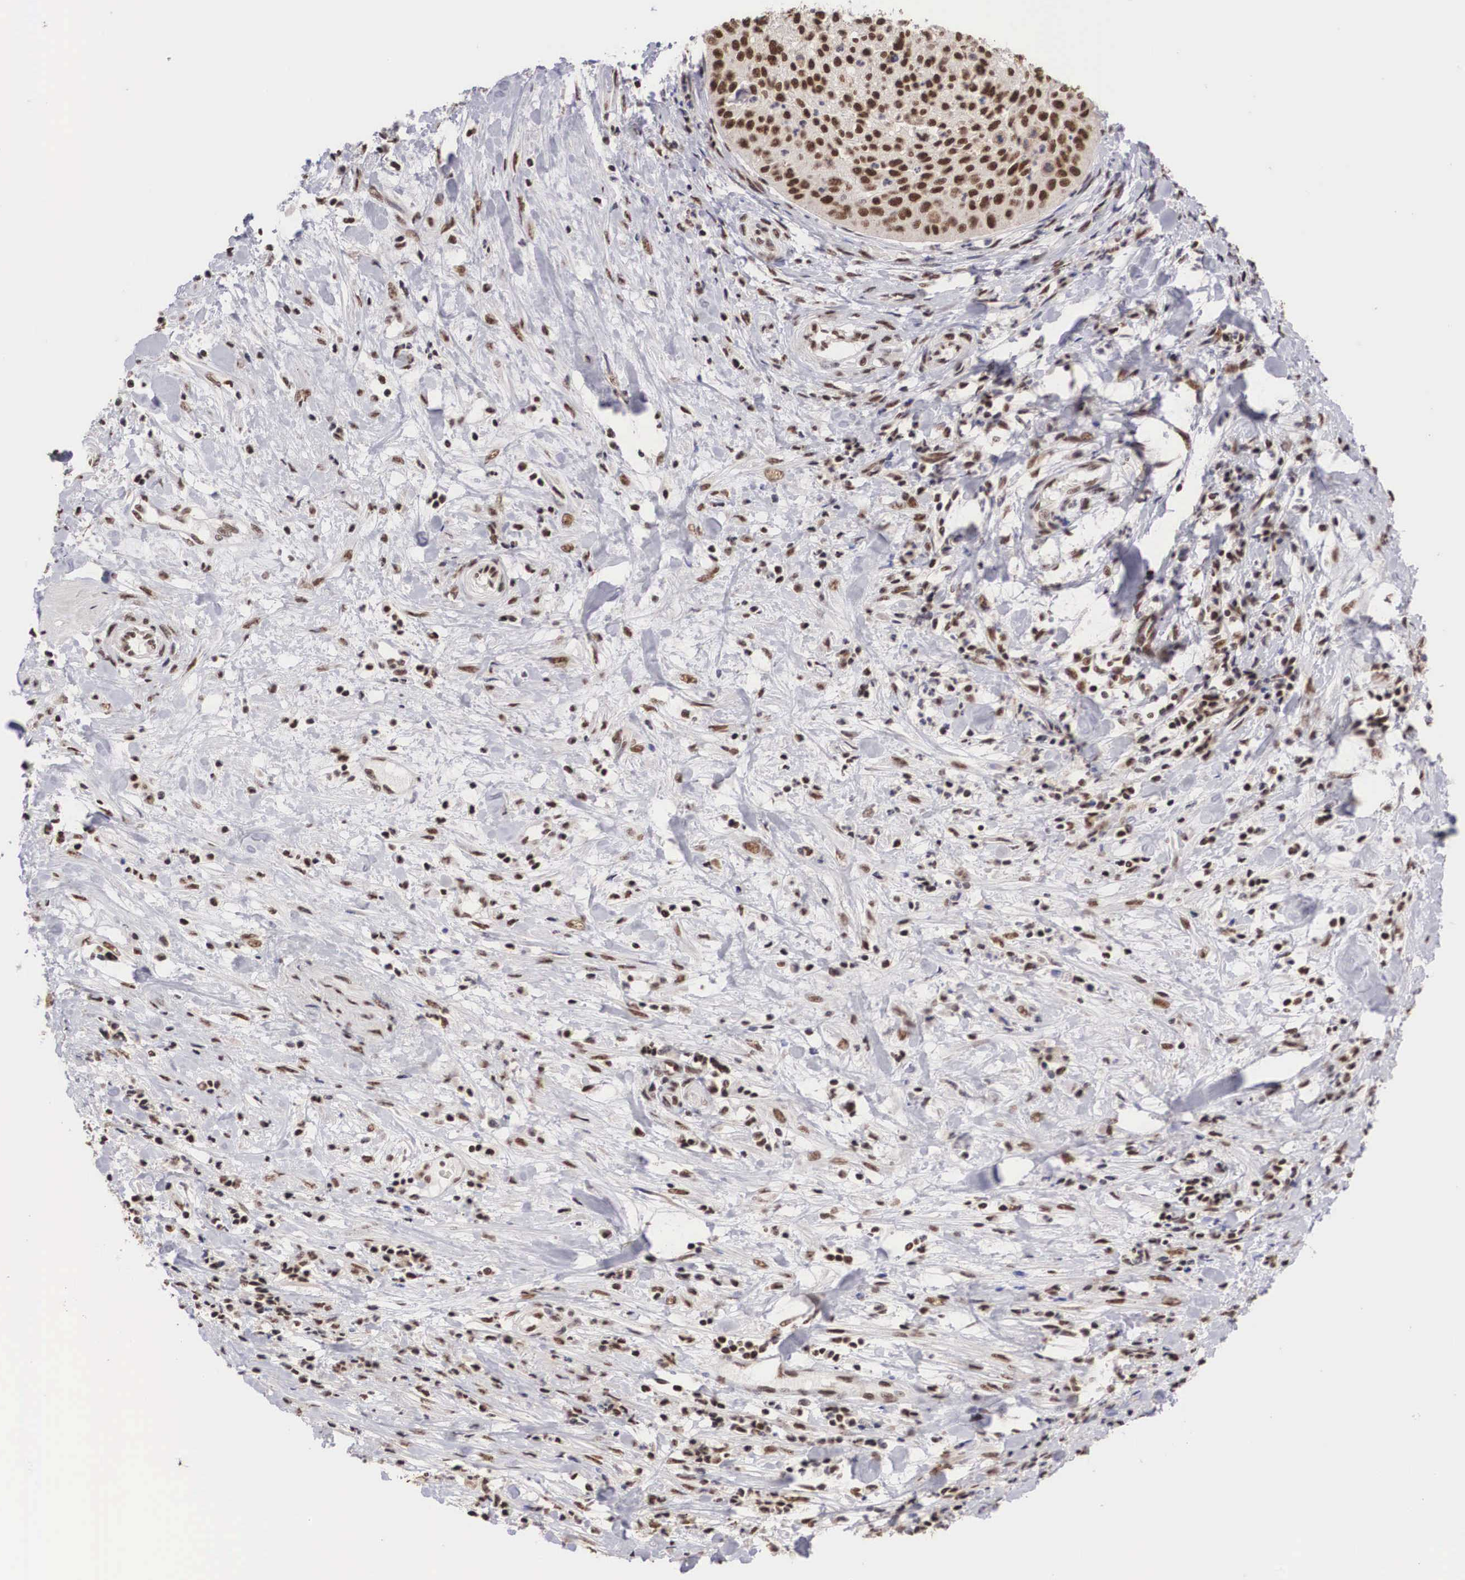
{"staining": {"intensity": "strong", "quantity": ">75%", "location": "nuclear"}, "tissue": "cervical cancer", "cell_type": "Tumor cells", "image_type": "cancer", "snomed": [{"axis": "morphology", "description": "Squamous cell carcinoma, NOS"}, {"axis": "topography", "description": "Cervix"}], "caption": "Immunohistochemistry image of cervical squamous cell carcinoma stained for a protein (brown), which displays high levels of strong nuclear staining in approximately >75% of tumor cells.", "gene": "HTATSF1", "patient": {"sex": "female", "age": 41}}